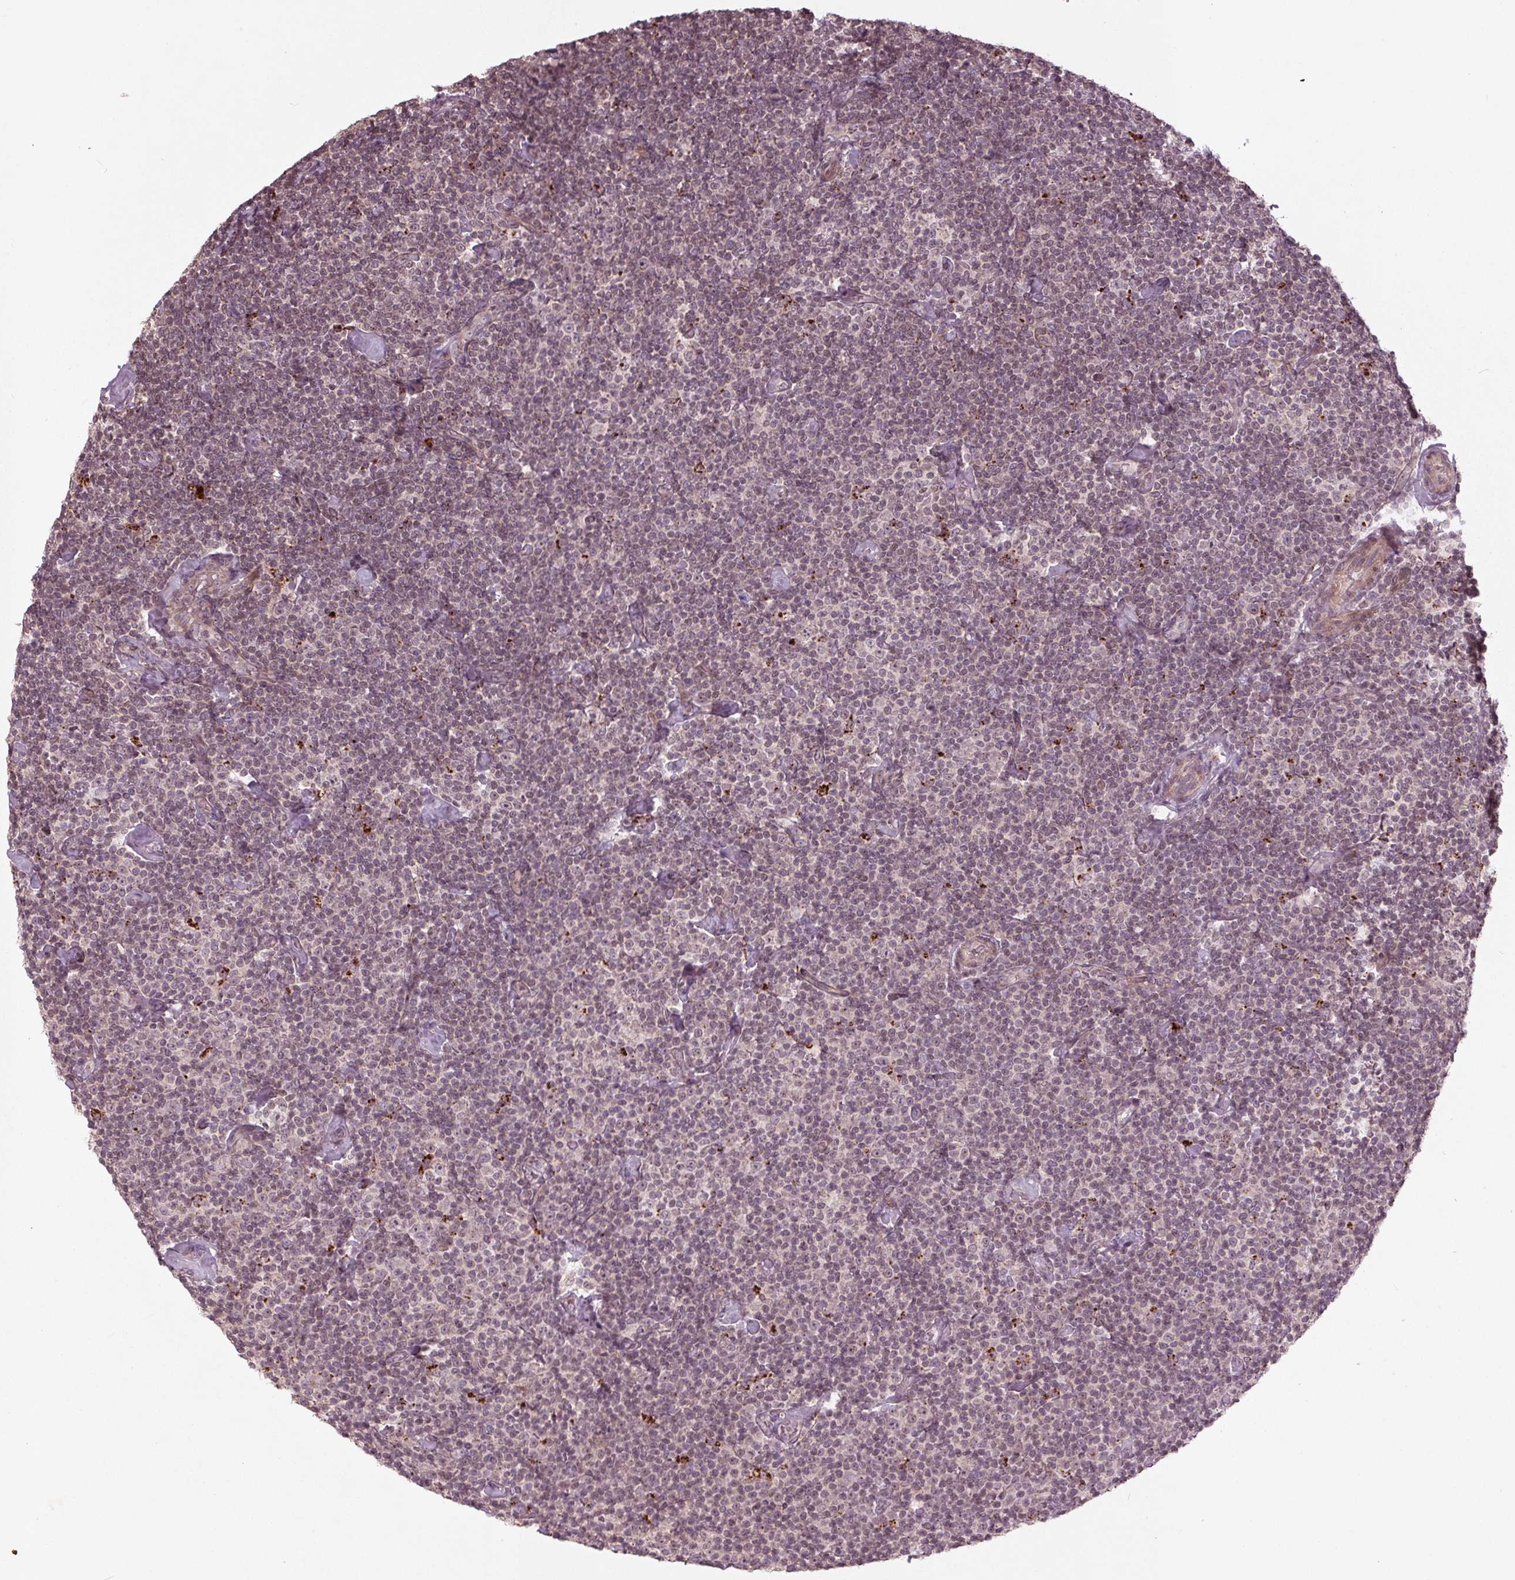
{"staining": {"intensity": "negative", "quantity": "none", "location": "none"}, "tissue": "lymphoma", "cell_type": "Tumor cells", "image_type": "cancer", "snomed": [{"axis": "morphology", "description": "Malignant lymphoma, non-Hodgkin's type, Low grade"}, {"axis": "topography", "description": "Lymph node"}], "caption": "A micrograph of human low-grade malignant lymphoma, non-Hodgkin's type is negative for staining in tumor cells.", "gene": "CDKL4", "patient": {"sex": "male", "age": 81}}